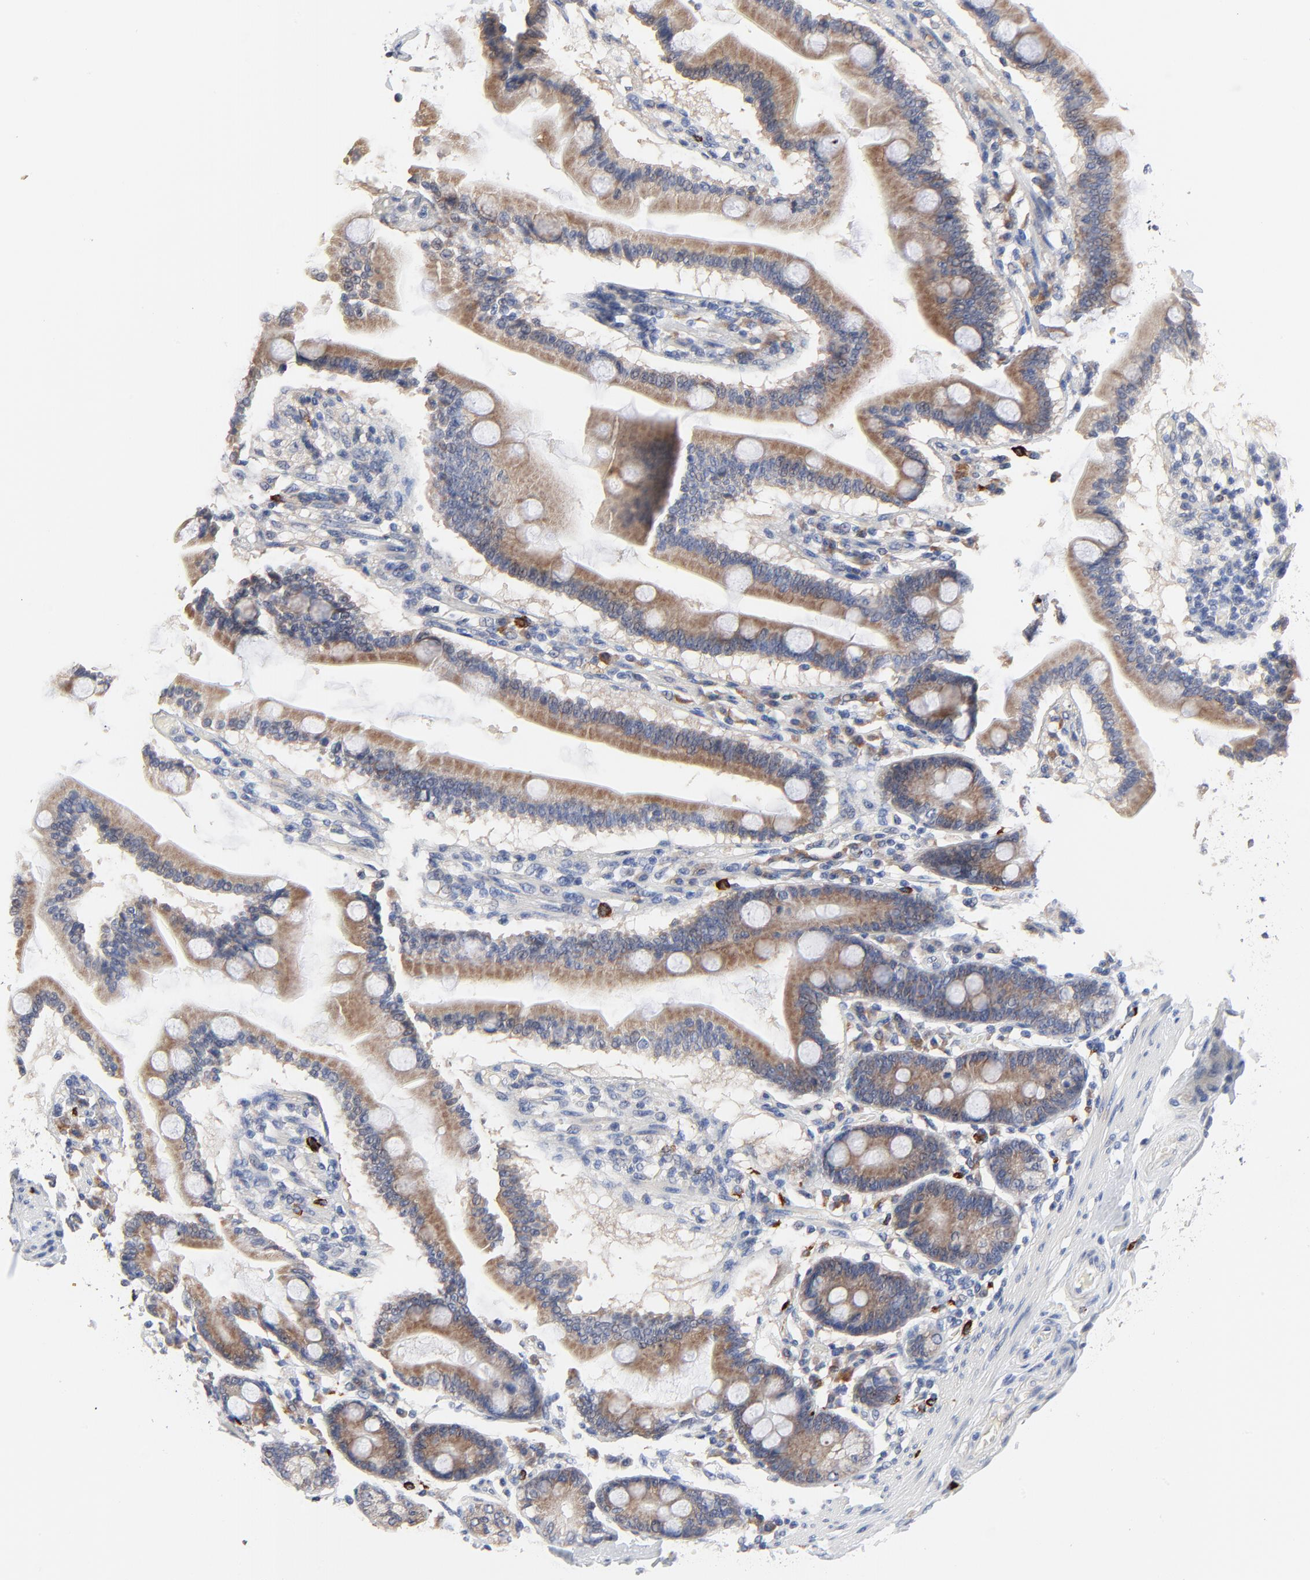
{"staining": {"intensity": "moderate", "quantity": ">75%", "location": "cytoplasmic/membranous"}, "tissue": "duodenum", "cell_type": "Glandular cells", "image_type": "normal", "snomed": [{"axis": "morphology", "description": "Normal tissue, NOS"}, {"axis": "topography", "description": "Duodenum"}], "caption": "A brown stain shows moderate cytoplasmic/membranous staining of a protein in glandular cells of normal human duodenum. (DAB (3,3'-diaminobenzidine) = brown stain, brightfield microscopy at high magnification).", "gene": "FBXL5", "patient": {"sex": "female", "age": 64}}